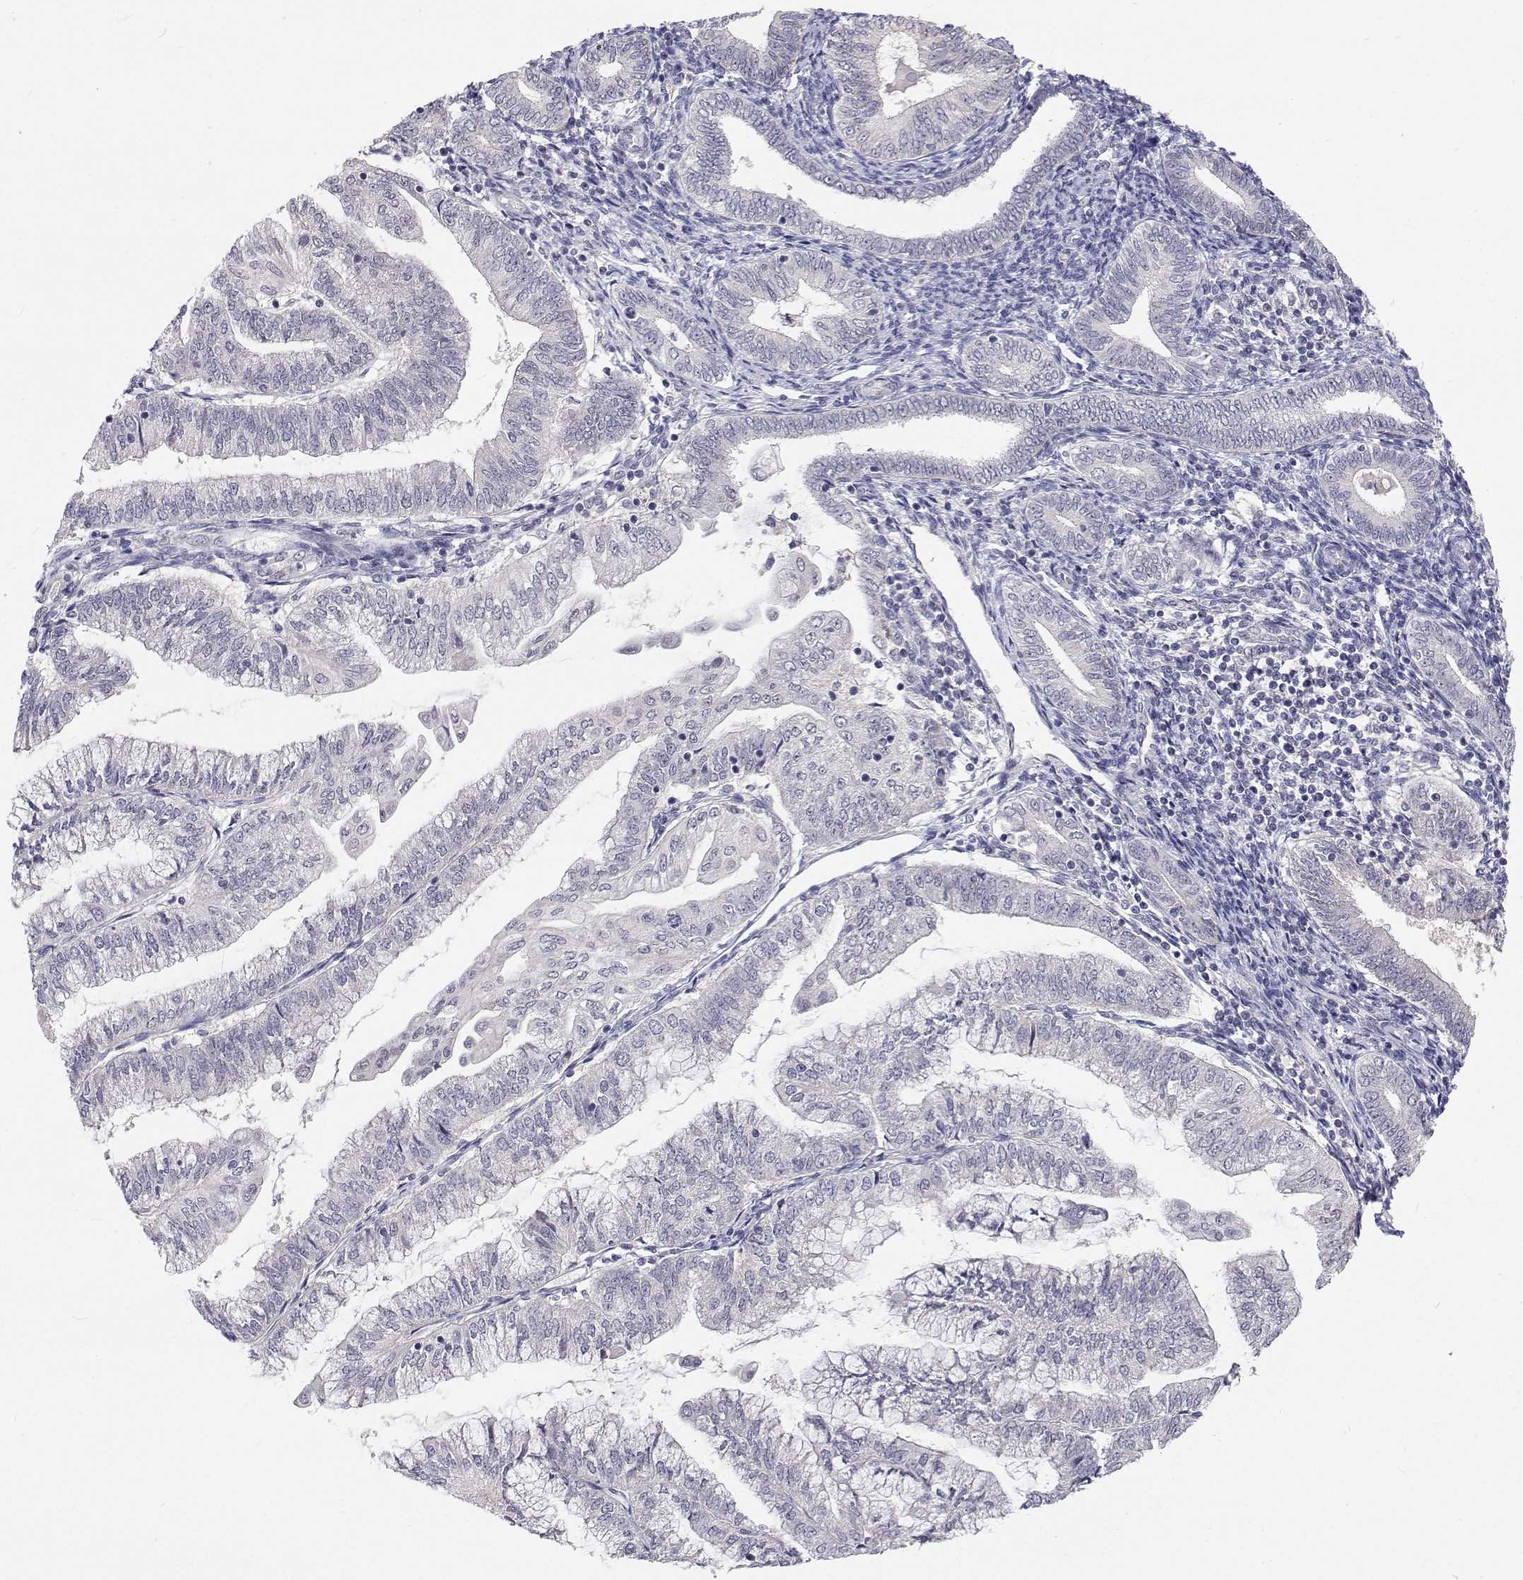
{"staining": {"intensity": "negative", "quantity": "none", "location": "none"}, "tissue": "endometrial cancer", "cell_type": "Tumor cells", "image_type": "cancer", "snomed": [{"axis": "morphology", "description": "Adenocarcinoma, NOS"}, {"axis": "topography", "description": "Endometrium"}], "caption": "Tumor cells are negative for brown protein staining in endometrial cancer.", "gene": "MYPN", "patient": {"sex": "female", "age": 55}}